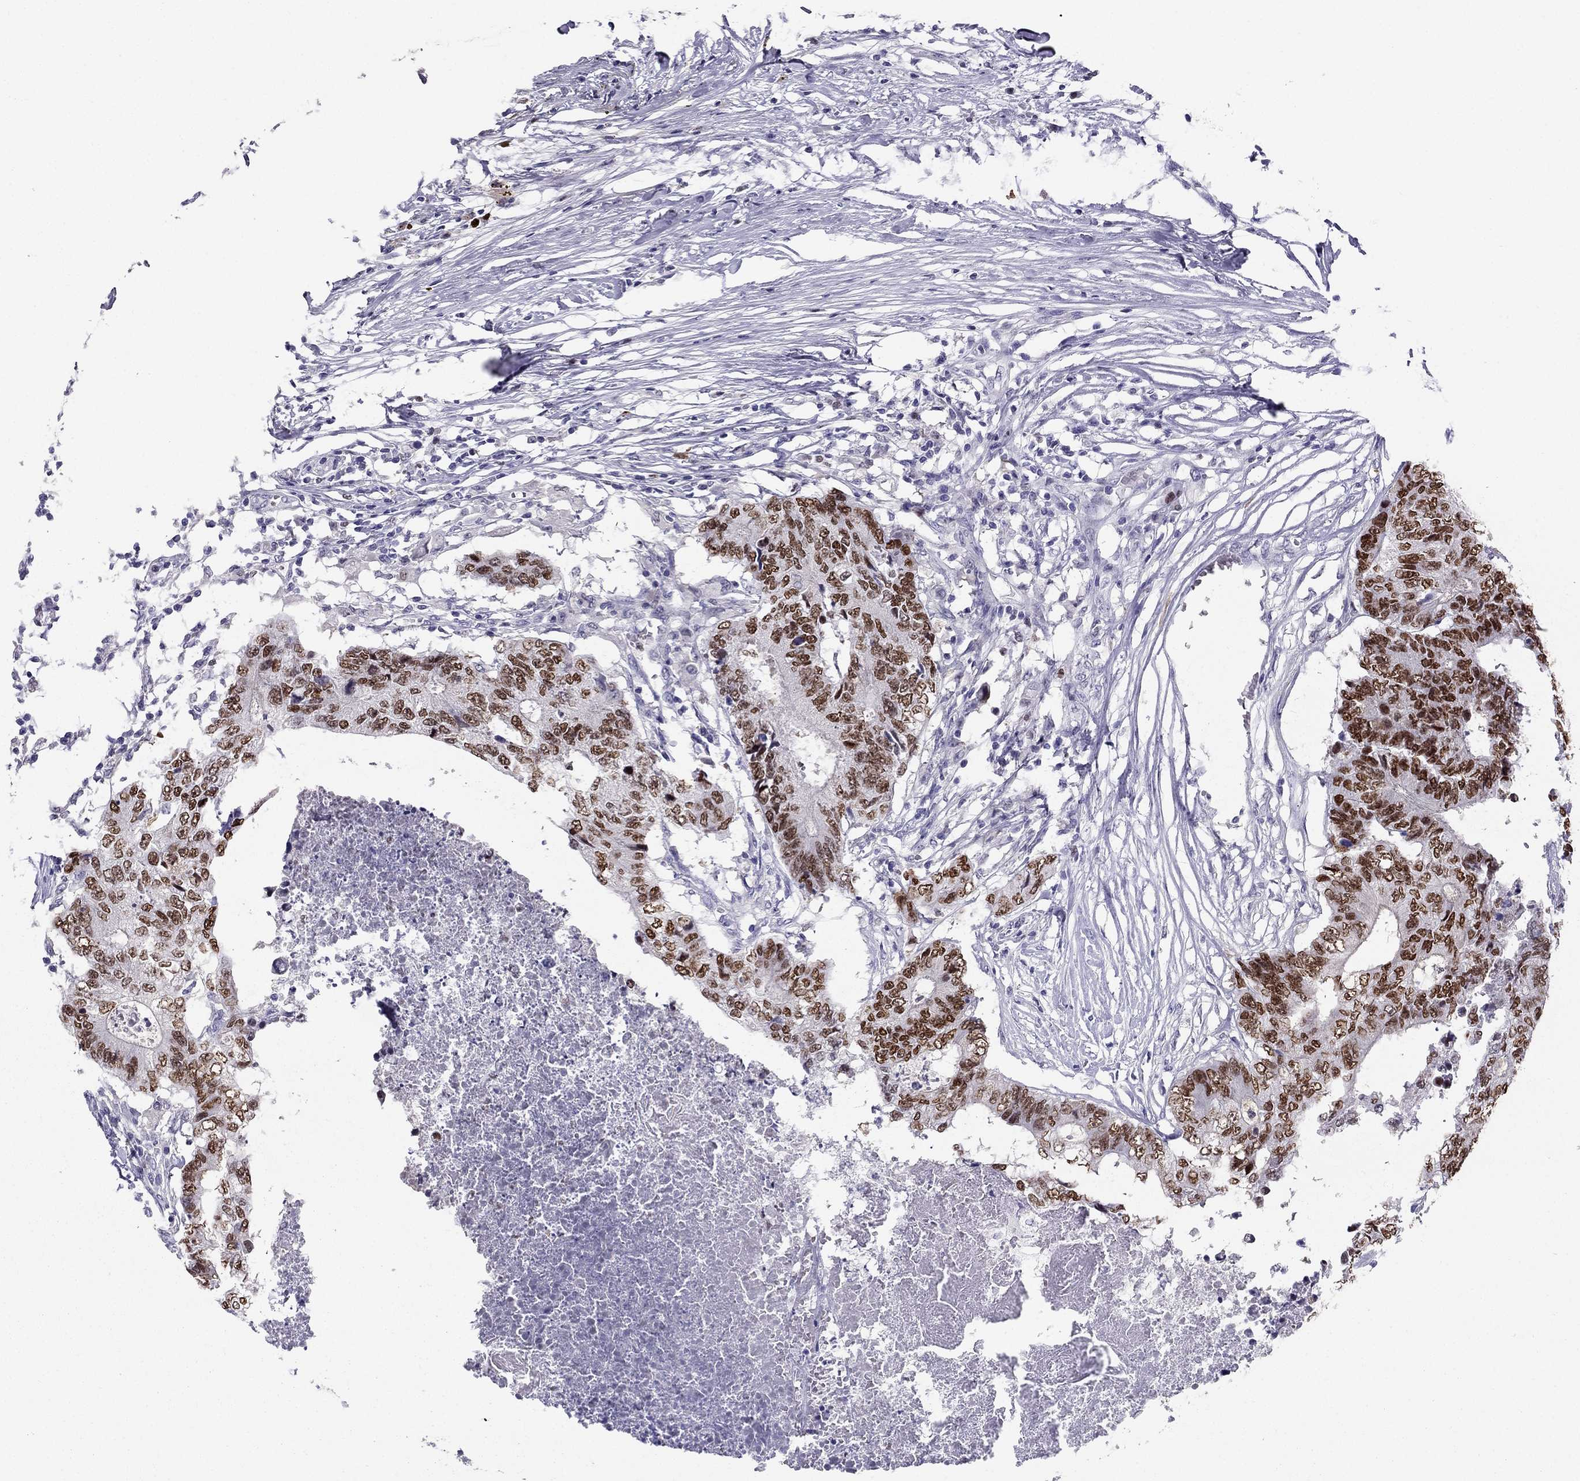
{"staining": {"intensity": "strong", "quantity": ">75%", "location": "nuclear"}, "tissue": "colorectal cancer", "cell_type": "Tumor cells", "image_type": "cancer", "snomed": [{"axis": "morphology", "description": "Adenocarcinoma, NOS"}, {"axis": "topography", "description": "Colon"}], "caption": "Adenocarcinoma (colorectal) stained with DAB immunohistochemistry (IHC) exhibits high levels of strong nuclear expression in about >75% of tumor cells.", "gene": "ARID3A", "patient": {"sex": "female", "age": 48}}